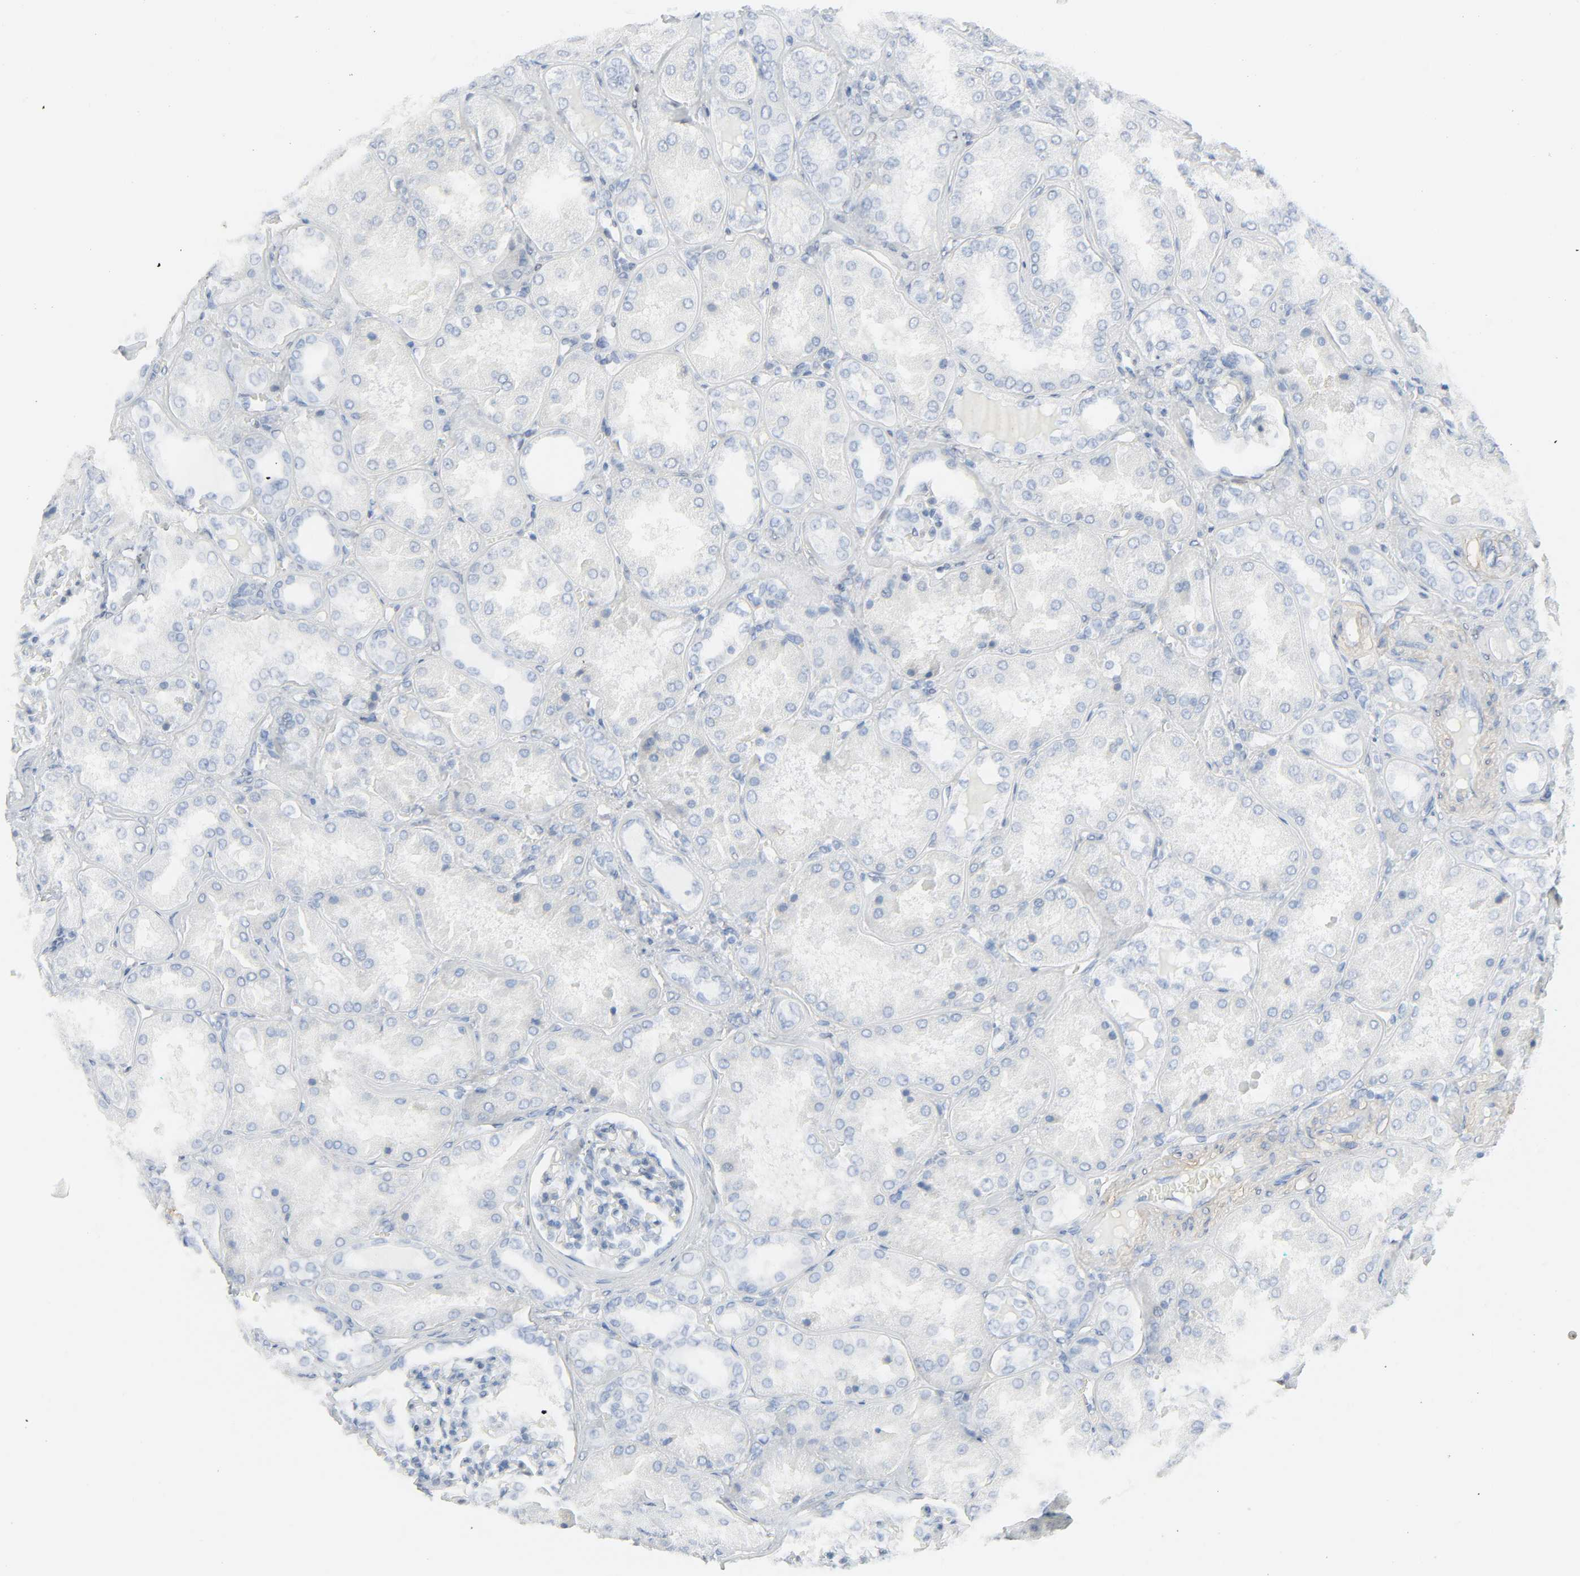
{"staining": {"intensity": "weak", "quantity": "25%-75%", "location": "nuclear"}, "tissue": "kidney", "cell_type": "Cells in glomeruli", "image_type": "normal", "snomed": [{"axis": "morphology", "description": "Normal tissue, NOS"}, {"axis": "topography", "description": "Kidney"}], "caption": "This is an image of immunohistochemistry staining of benign kidney, which shows weak expression in the nuclear of cells in glomeruli.", "gene": "ZBTB16", "patient": {"sex": "female", "age": 56}}